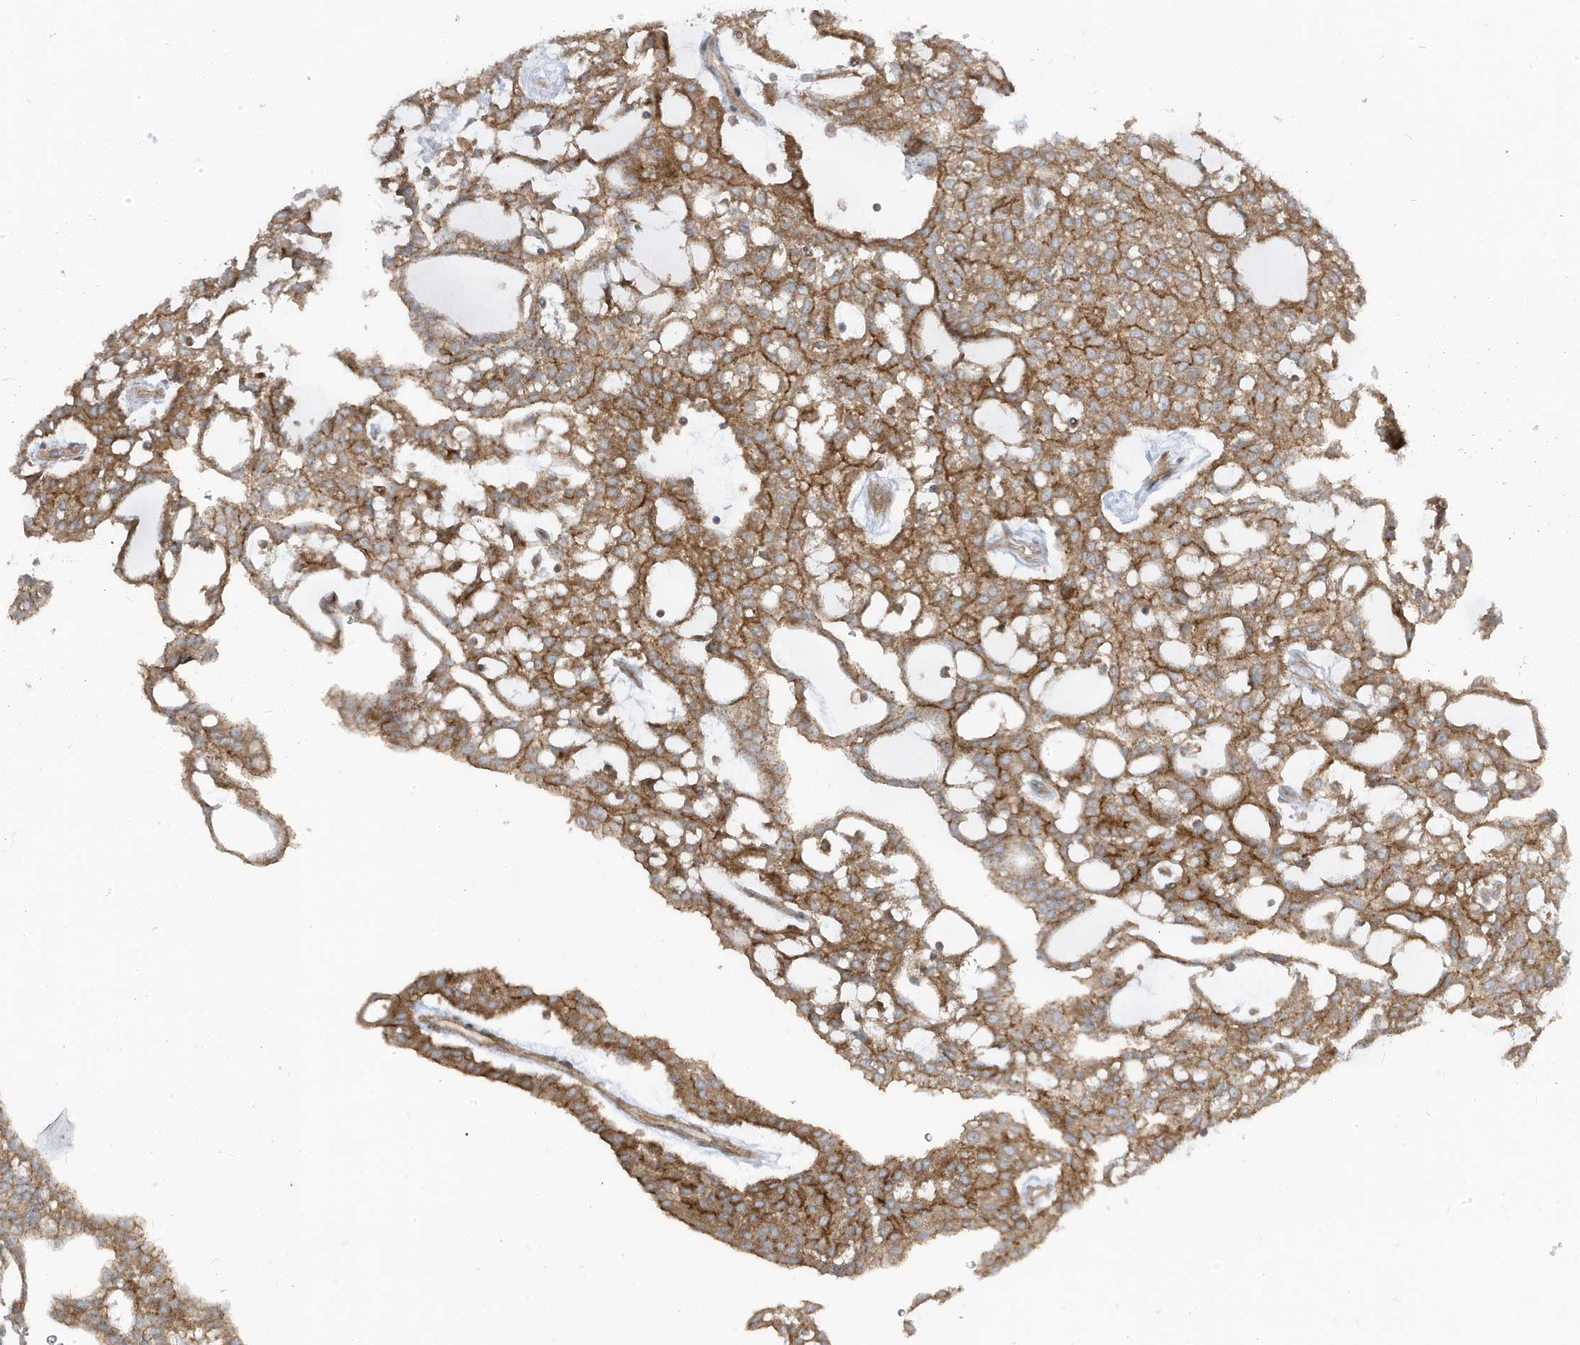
{"staining": {"intensity": "strong", "quantity": ">75%", "location": "cytoplasmic/membranous"}, "tissue": "renal cancer", "cell_type": "Tumor cells", "image_type": "cancer", "snomed": [{"axis": "morphology", "description": "Adenocarcinoma, NOS"}, {"axis": "topography", "description": "Kidney"}], "caption": "A brown stain shows strong cytoplasmic/membranous staining of a protein in adenocarcinoma (renal) tumor cells.", "gene": "STAM", "patient": {"sex": "male", "age": 63}}